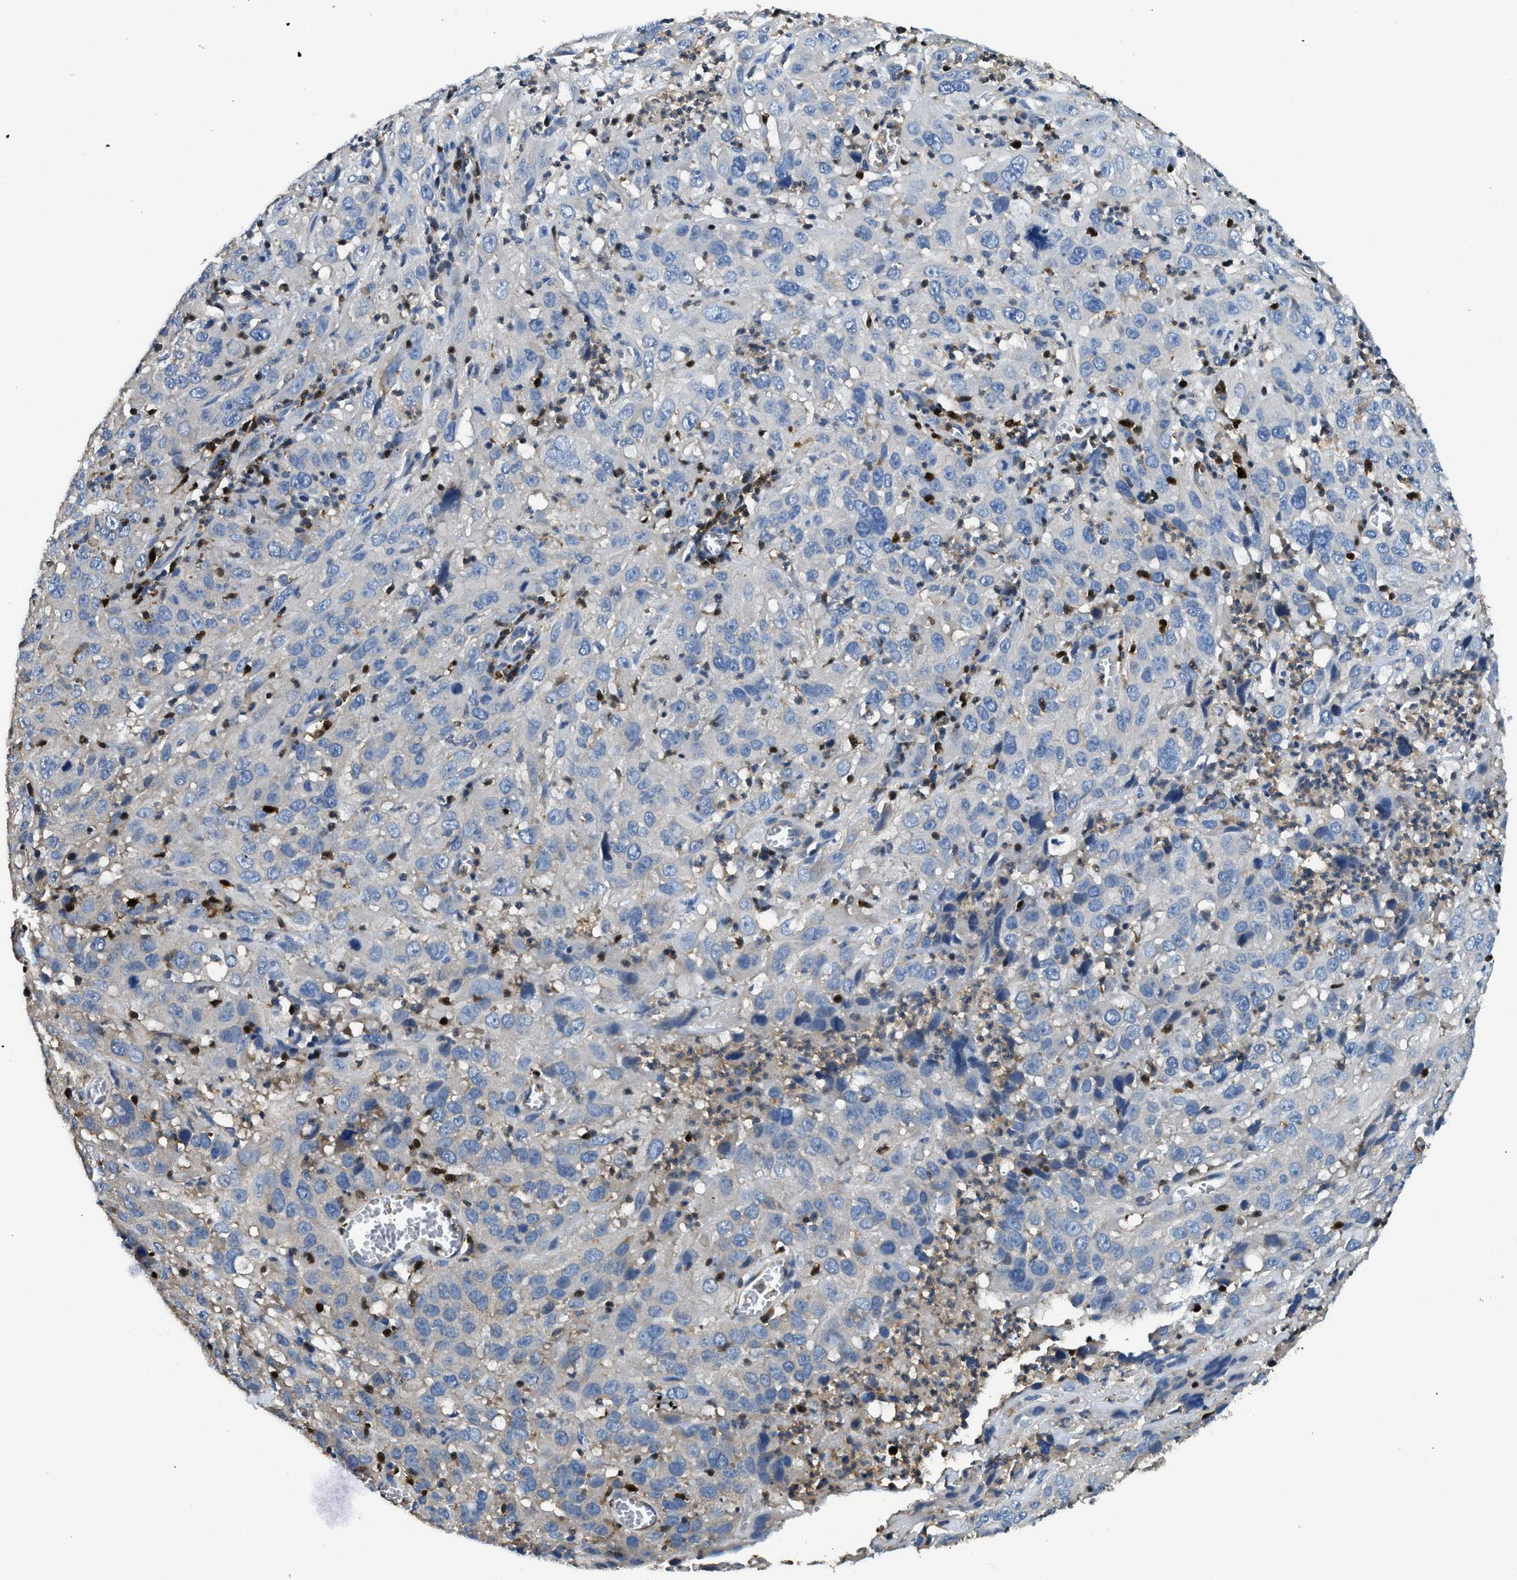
{"staining": {"intensity": "negative", "quantity": "none", "location": "none"}, "tissue": "cervical cancer", "cell_type": "Tumor cells", "image_type": "cancer", "snomed": [{"axis": "morphology", "description": "Squamous cell carcinoma, NOS"}, {"axis": "topography", "description": "Cervix"}], "caption": "A photomicrograph of human squamous cell carcinoma (cervical) is negative for staining in tumor cells. Brightfield microscopy of immunohistochemistry stained with DAB (3,3'-diaminobenzidine) (brown) and hematoxylin (blue), captured at high magnification.", "gene": "TOX", "patient": {"sex": "female", "age": 32}}